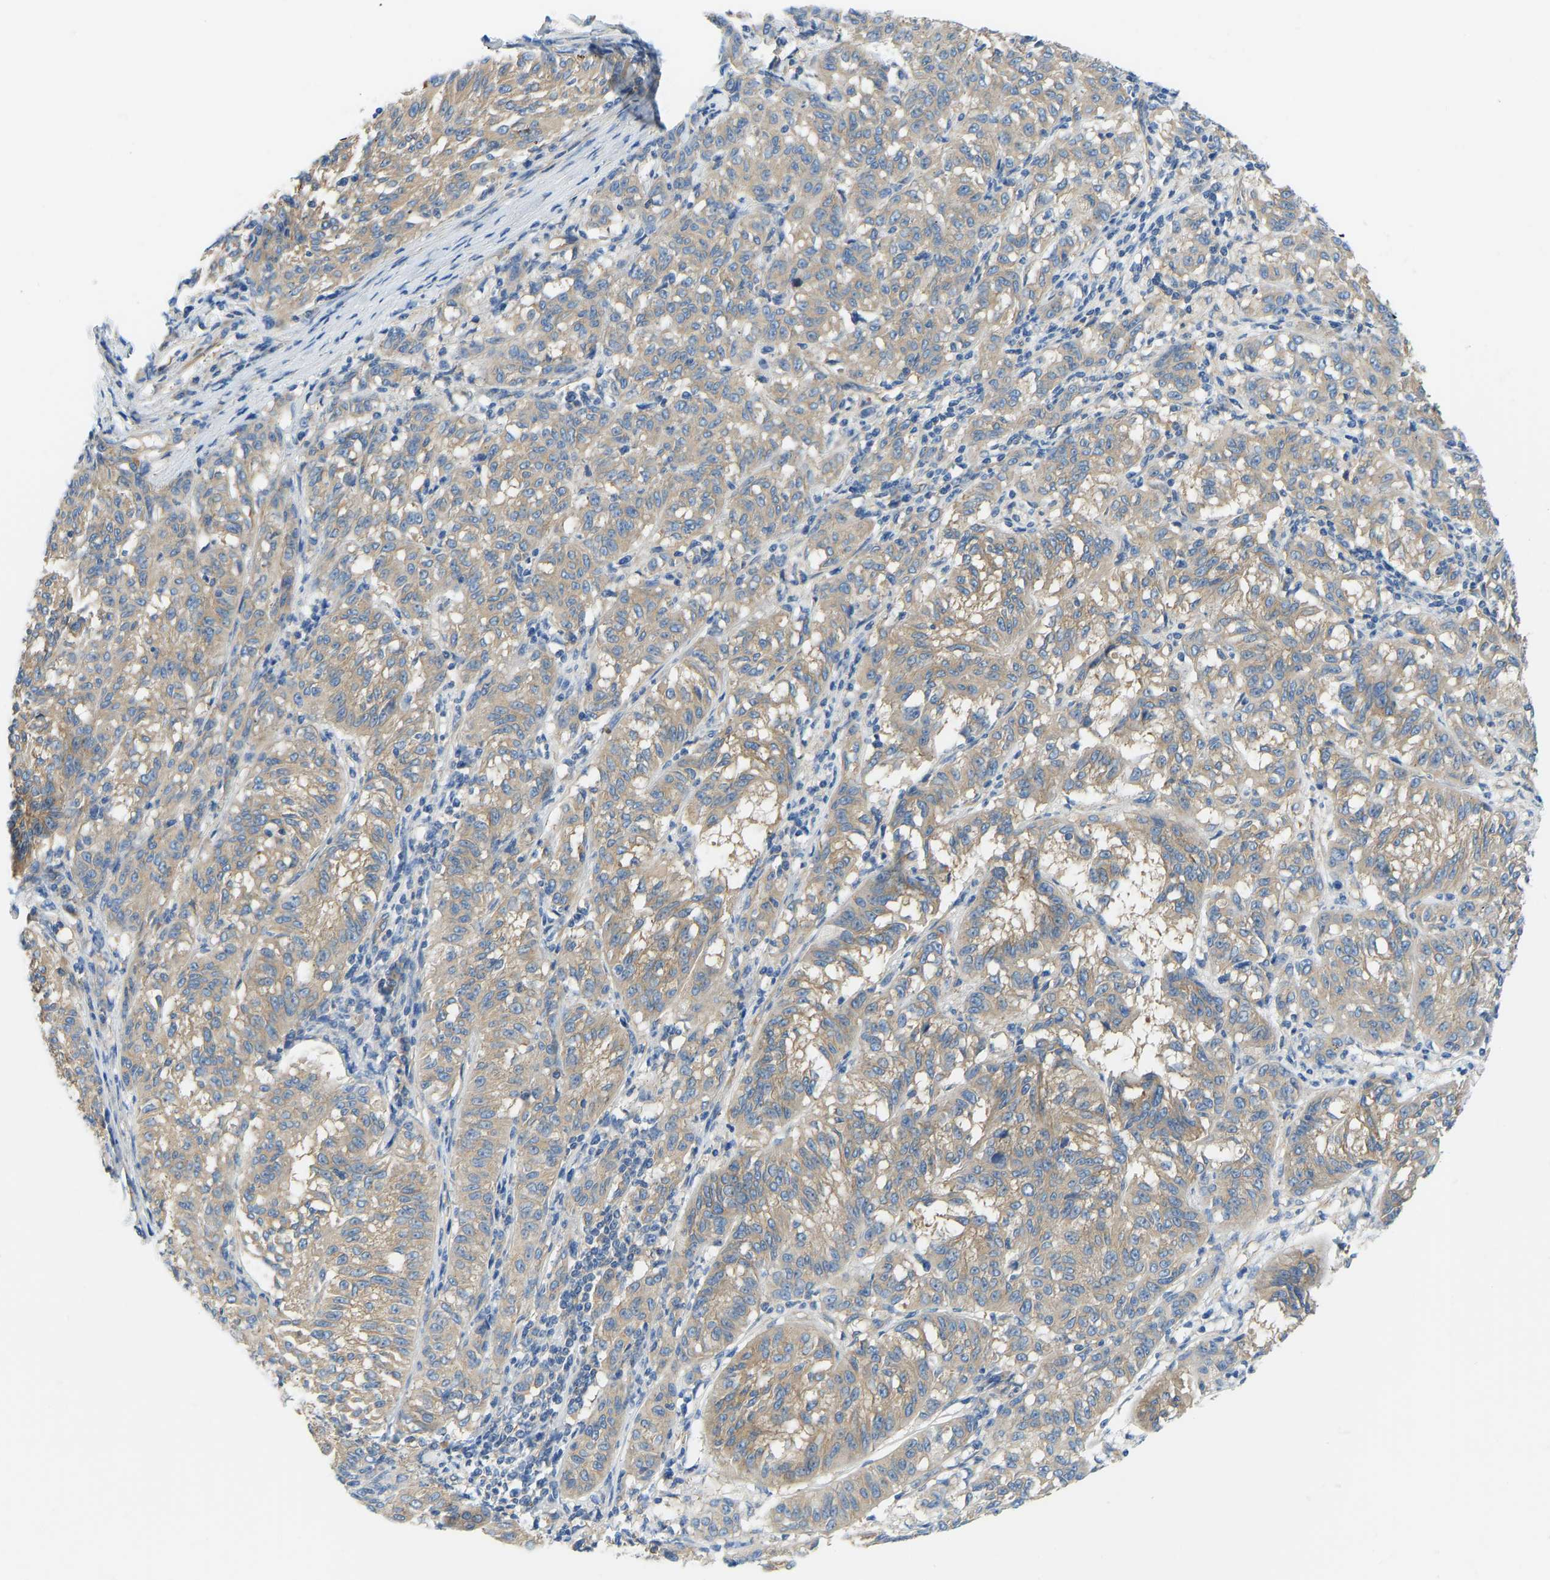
{"staining": {"intensity": "weak", "quantity": ">75%", "location": "cytoplasmic/membranous"}, "tissue": "melanoma", "cell_type": "Tumor cells", "image_type": "cancer", "snomed": [{"axis": "morphology", "description": "Malignant melanoma, NOS"}, {"axis": "topography", "description": "Skin"}], "caption": "Melanoma stained with immunohistochemistry exhibits weak cytoplasmic/membranous staining in approximately >75% of tumor cells.", "gene": "CHAD", "patient": {"sex": "female", "age": 72}}